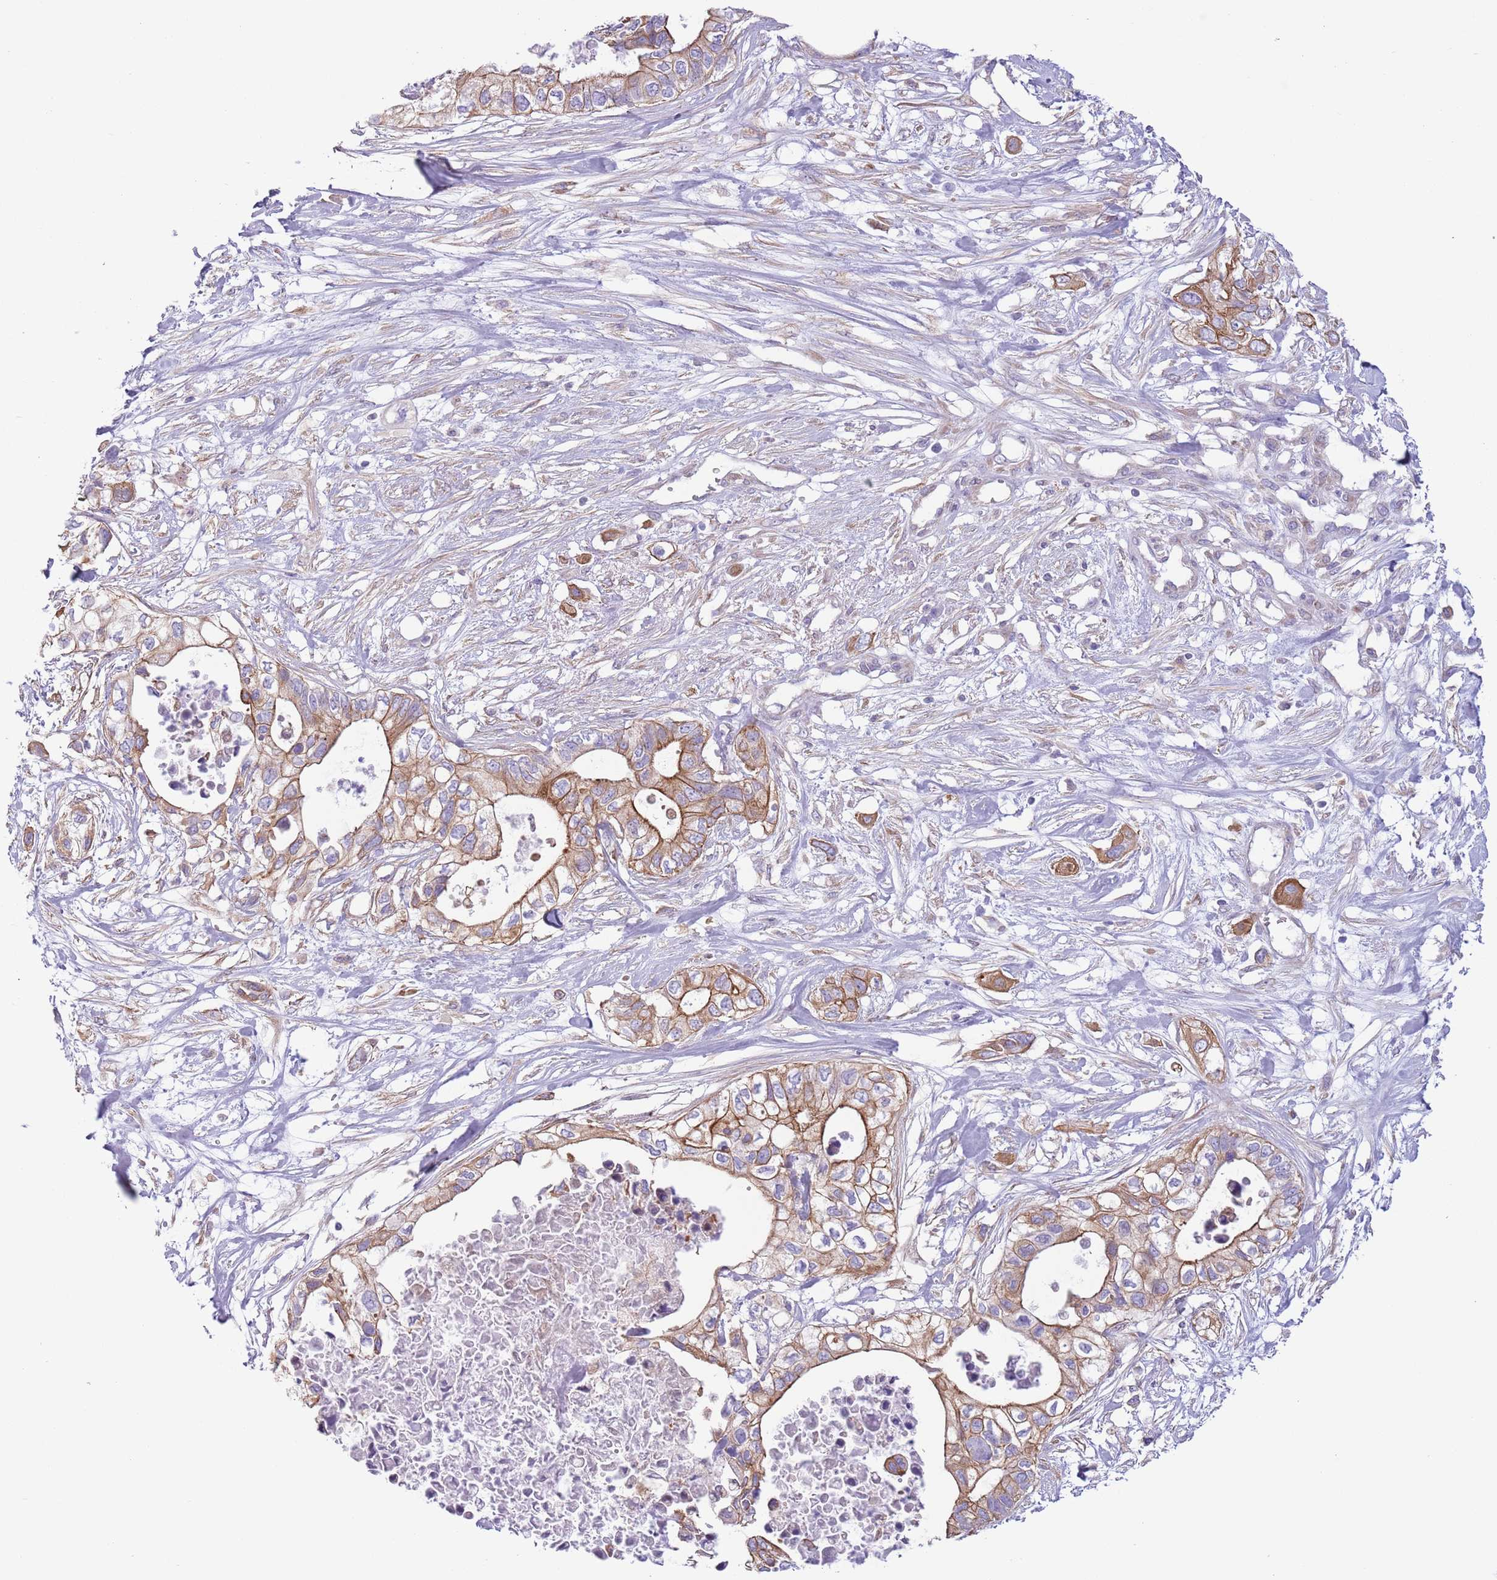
{"staining": {"intensity": "moderate", "quantity": ">75%", "location": "cytoplasmic/membranous"}, "tissue": "pancreatic cancer", "cell_type": "Tumor cells", "image_type": "cancer", "snomed": [{"axis": "morphology", "description": "Adenocarcinoma, NOS"}, {"axis": "topography", "description": "Pancreas"}], "caption": "Pancreatic cancer (adenocarcinoma) stained with a brown dye shows moderate cytoplasmic/membranous positive positivity in approximately >75% of tumor cells.", "gene": "RBP3", "patient": {"sex": "female", "age": 63}}